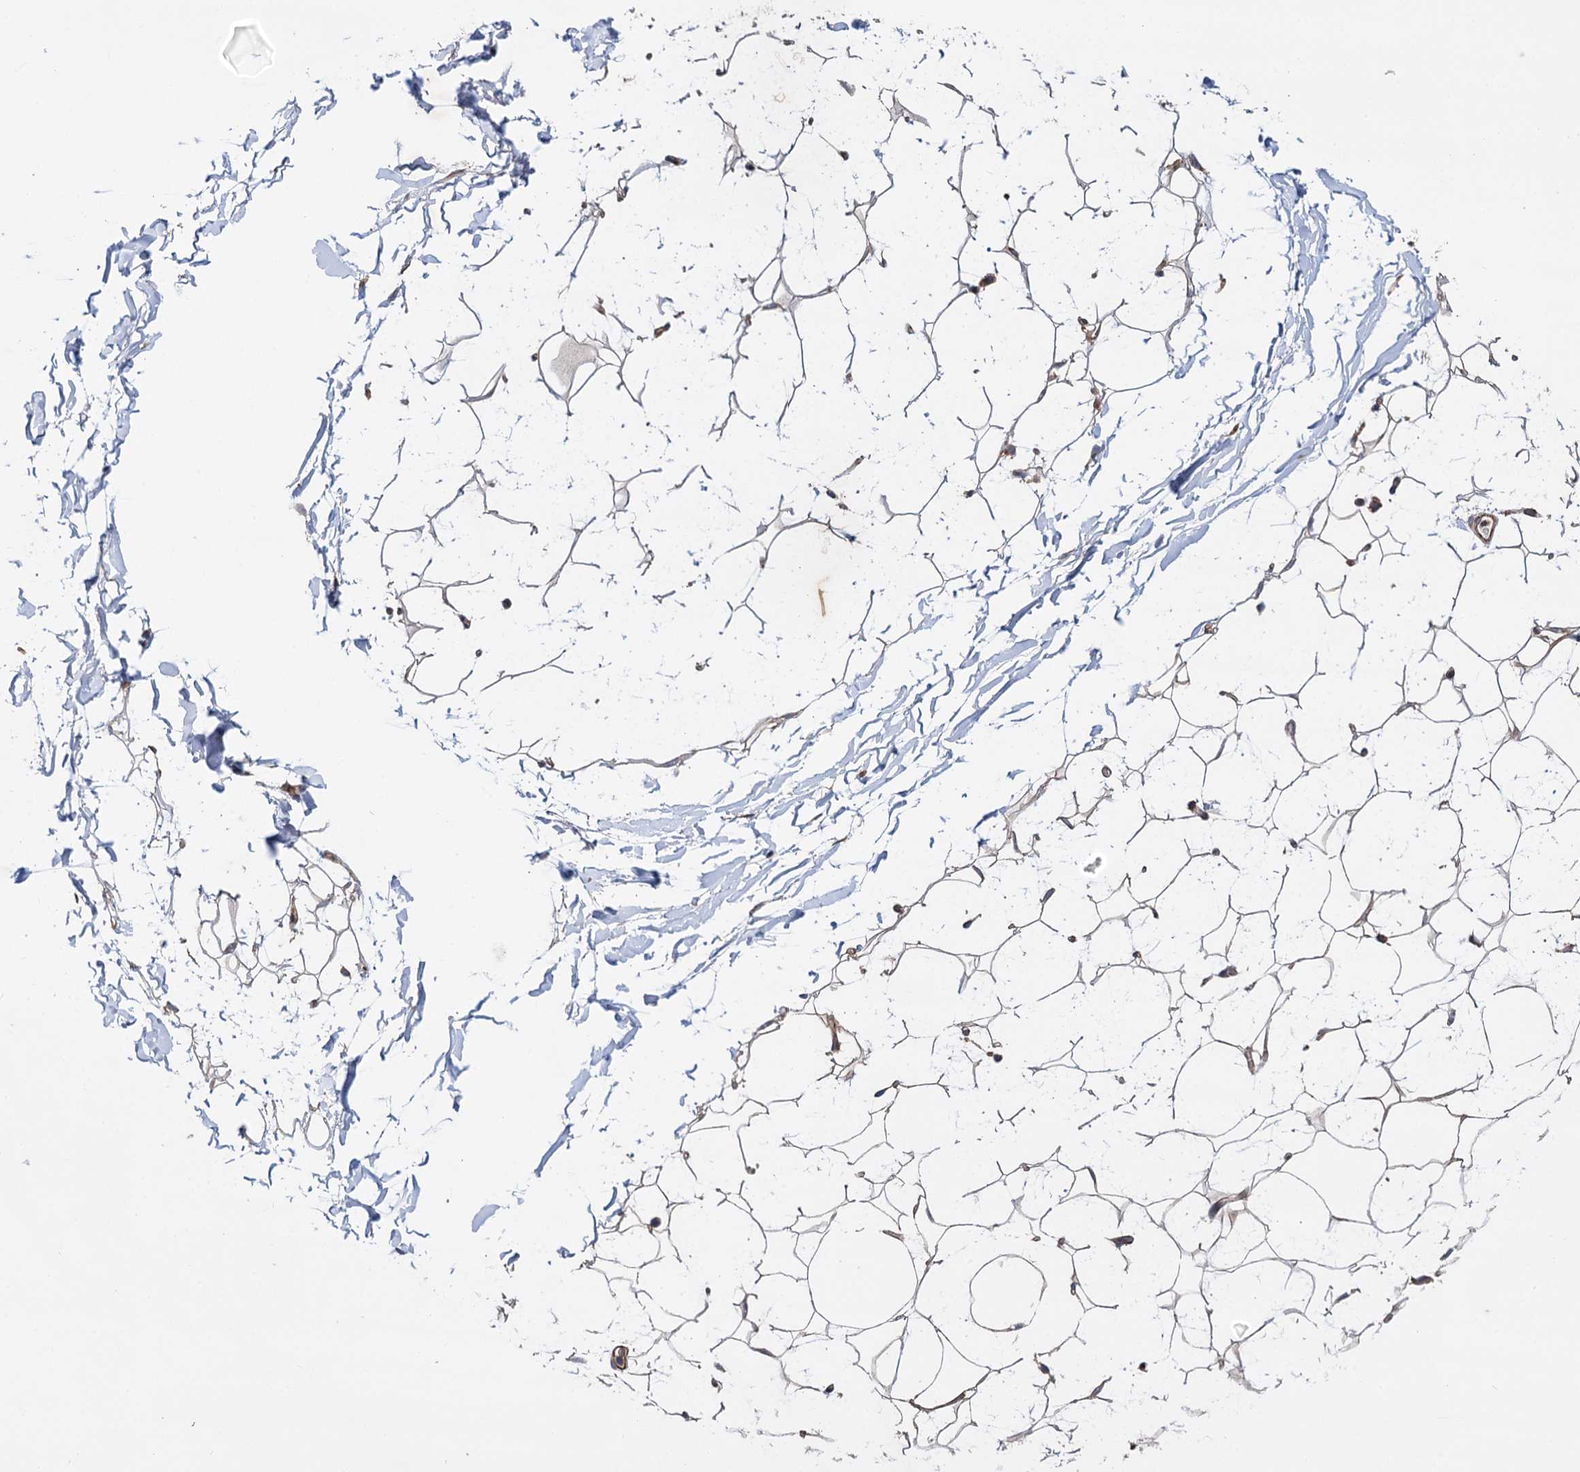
{"staining": {"intensity": "negative", "quantity": "none", "location": "none"}, "tissue": "adipose tissue", "cell_type": "Adipocytes", "image_type": "normal", "snomed": [{"axis": "morphology", "description": "Normal tissue, NOS"}, {"axis": "topography", "description": "Breast"}], "caption": "The histopathology image demonstrates no significant positivity in adipocytes of adipose tissue.", "gene": "PTDSS2", "patient": {"sex": "female", "age": 26}}